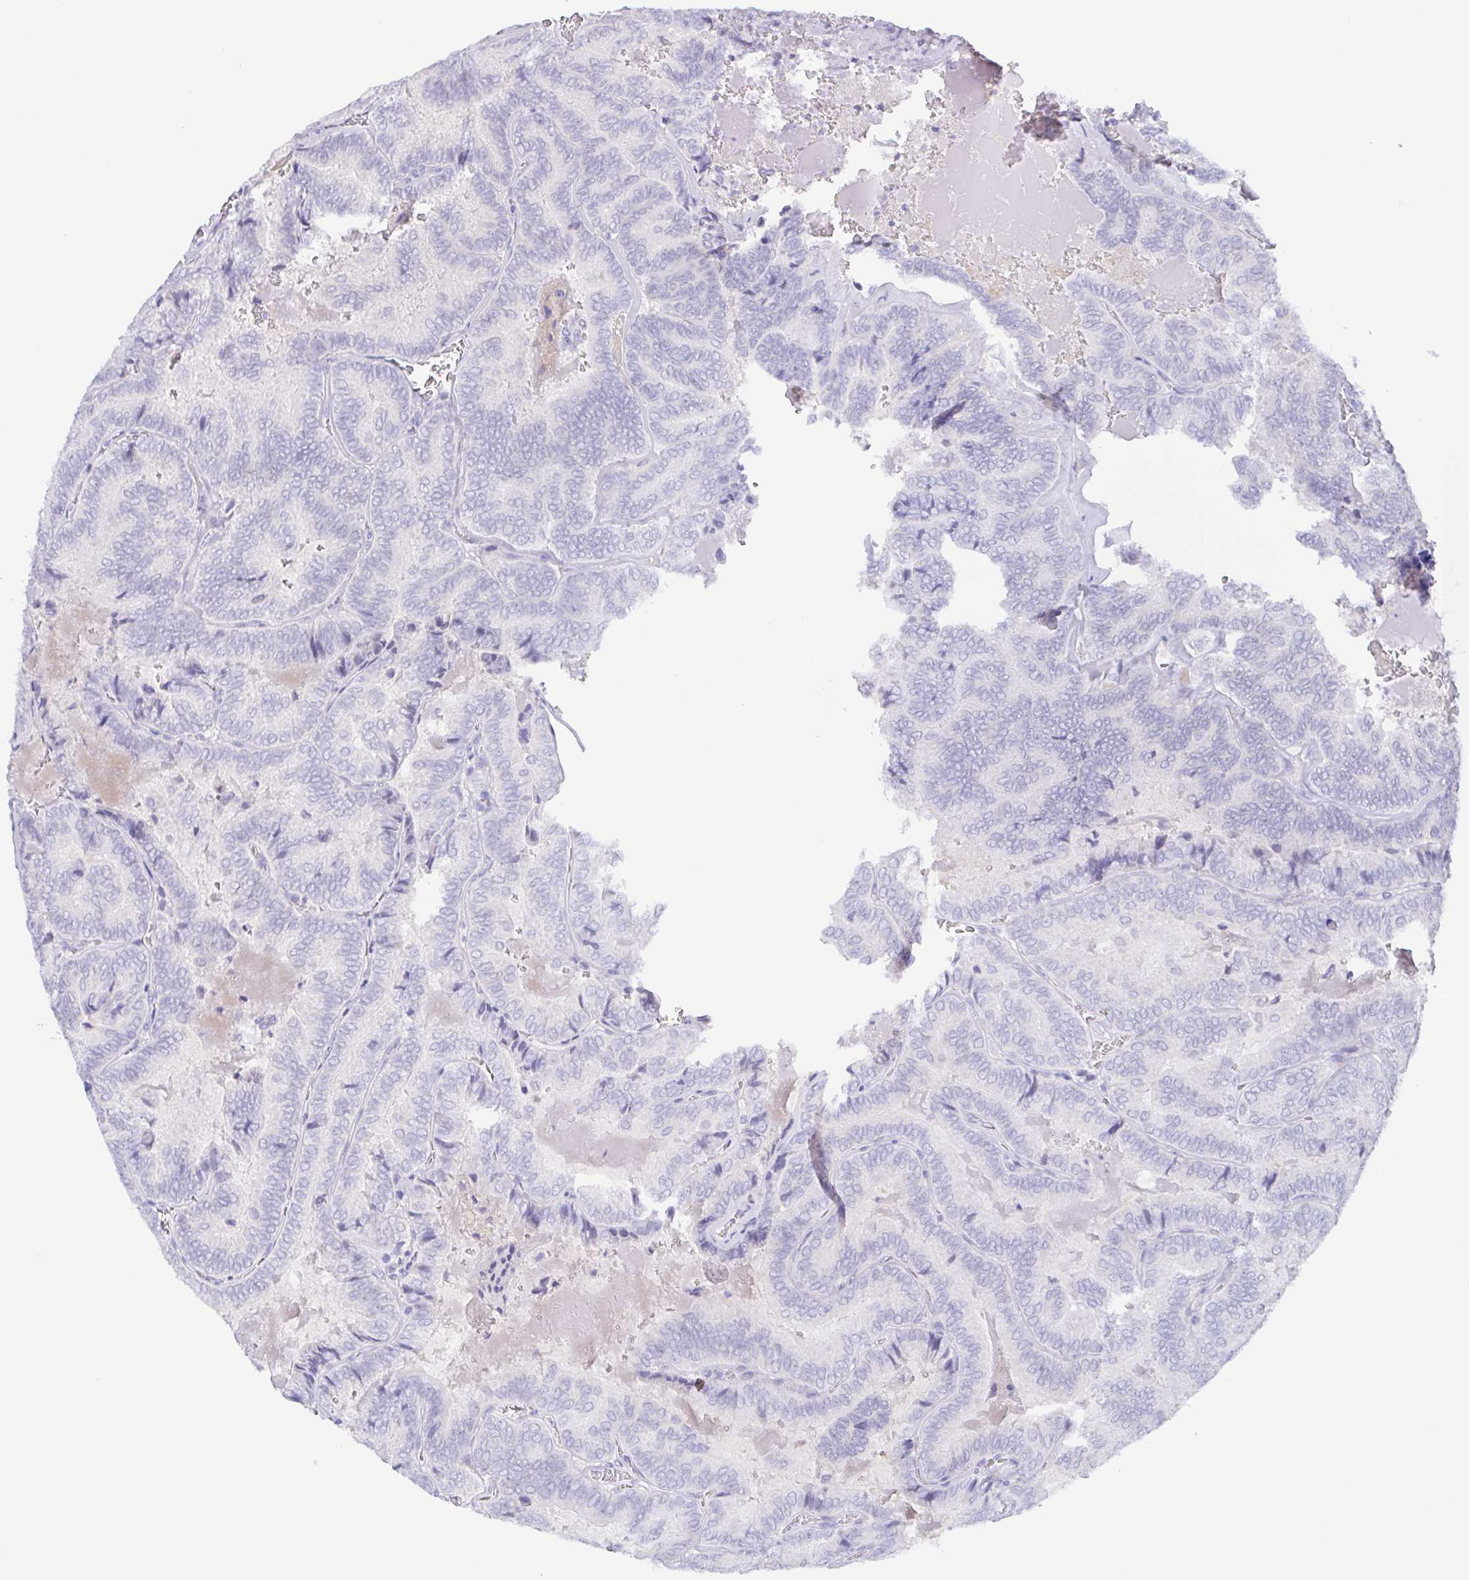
{"staining": {"intensity": "negative", "quantity": "none", "location": "none"}, "tissue": "thyroid cancer", "cell_type": "Tumor cells", "image_type": "cancer", "snomed": [{"axis": "morphology", "description": "Papillary adenocarcinoma, NOS"}, {"axis": "topography", "description": "Thyroid gland"}], "caption": "IHC photomicrograph of neoplastic tissue: human thyroid cancer stained with DAB reveals no significant protein staining in tumor cells.", "gene": "MUCL3", "patient": {"sex": "female", "age": 75}}